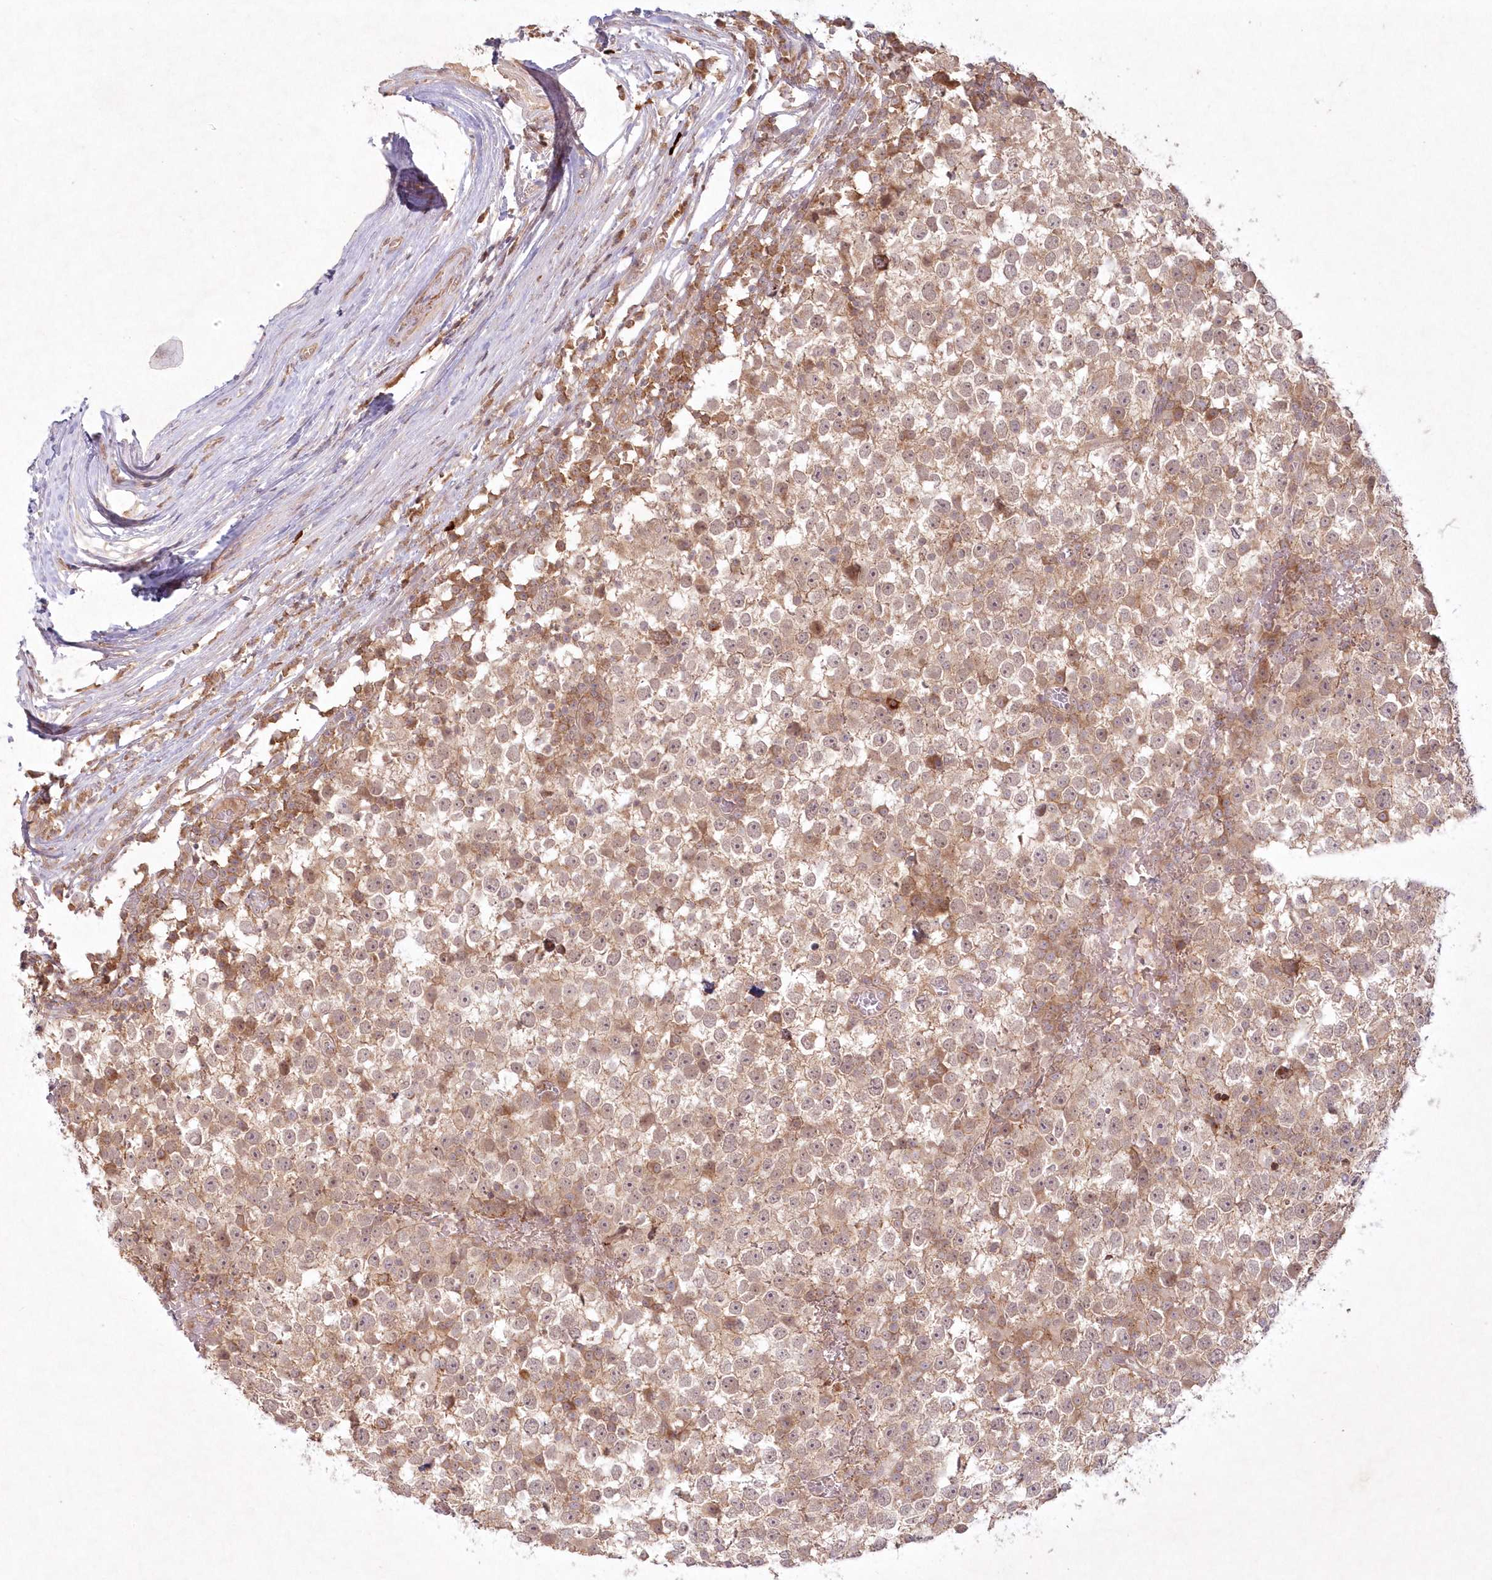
{"staining": {"intensity": "weak", "quantity": ">75%", "location": "cytoplasmic/membranous,nuclear"}, "tissue": "testis cancer", "cell_type": "Tumor cells", "image_type": "cancer", "snomed": [{"axis": "morphology", "description": "Seminoma, NOS"}, {"axis": "topography", "description": "Testis"}], "caption": "Tumor cells exhibit weak cytoplasmic/membranous and nuclear positivity in about >75% of cells in testis seminoma.", "gene": "TOGARAM2", "patient": {"sex": "male", "age": 65}}